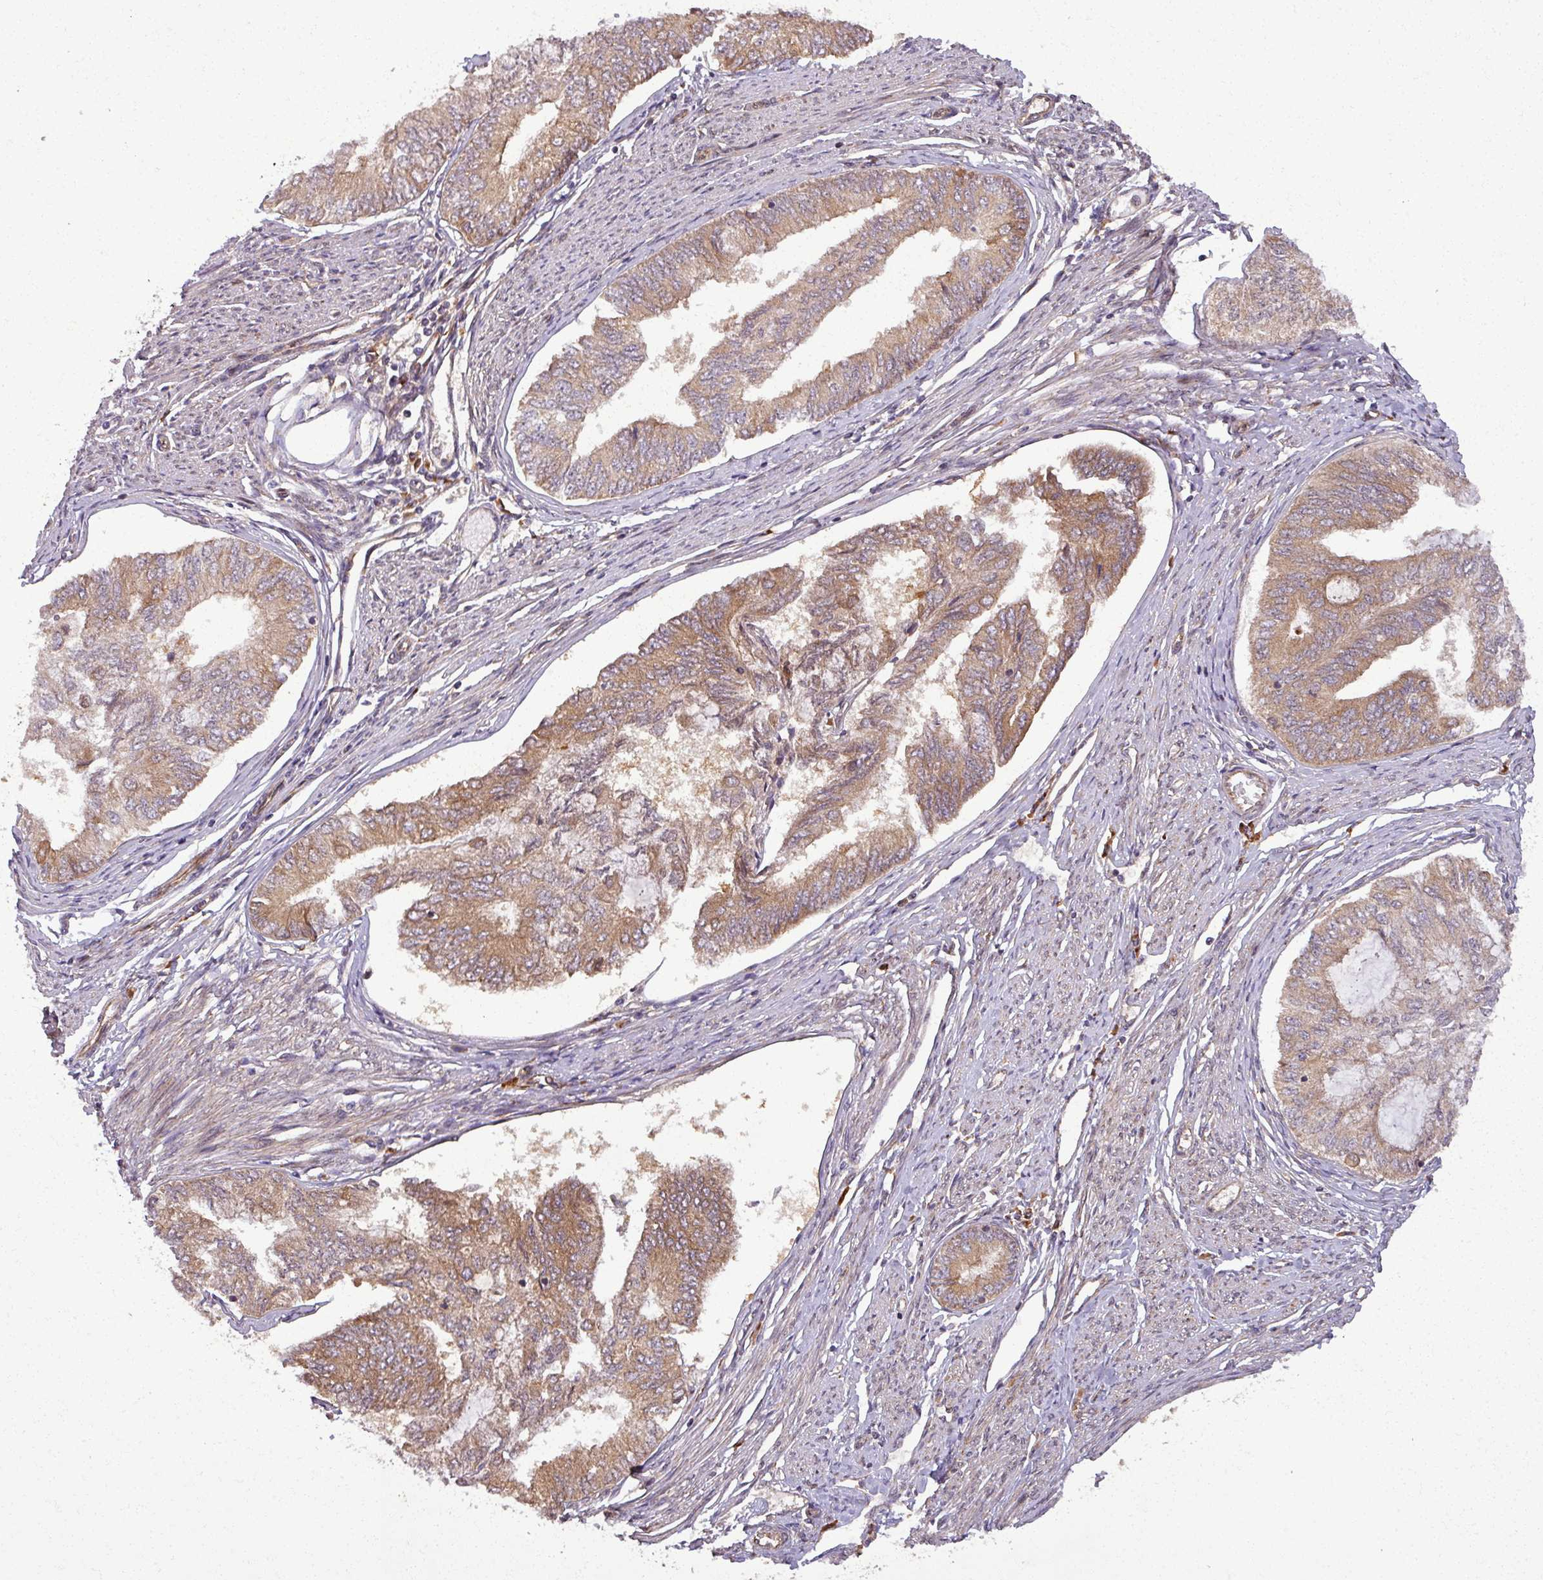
{"staining": {"intensity": "moderate", "quantity": ">75%", "location": "cytoplasmic/membranous"}, "tissue": "endometrial cancer", "cell_type": "Tumor cells", "image_type": "cancer", "snomed": [{"axis": "morphology", "description": "Adenocarcinoma, NOS"}, {"axis": "topography", "description": "Endometrium"}], "caption": "Protein staining of endometrial cancer tissue demonstrates moderate cytoplasmic/membranous expression in approximately >75% of tumor cells. (DAB (3,3'-diaminobenzidine) IHC, brown staining for protein, blue staining for nuclei).", "gene": "ART1", "patient": {"sex": "female", "age": 68}}